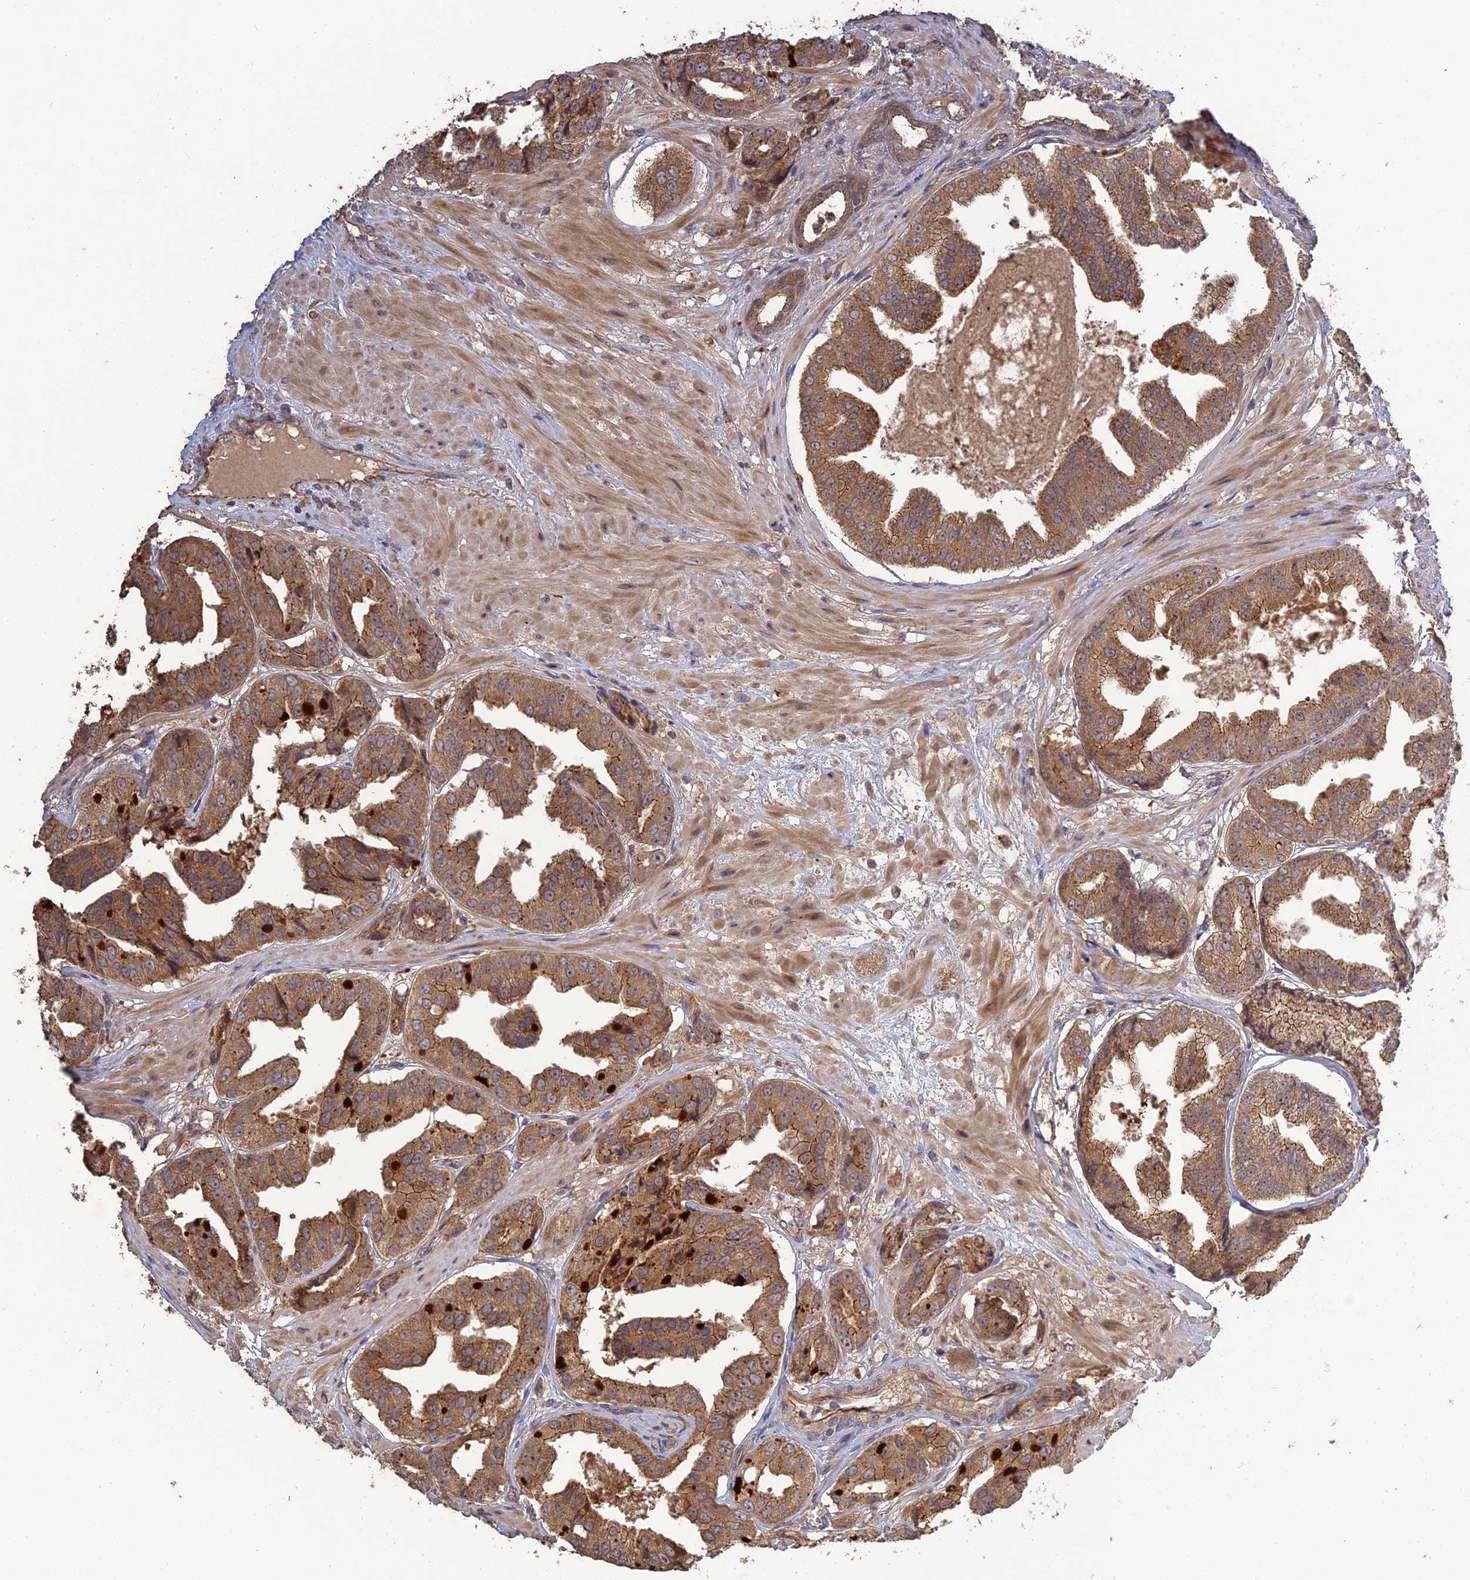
{"staining": {"intensity": "moderate", "quantity": ">75%", "location": "cytoplasmic/membranous"}, "tissue": "prostate cancer", "cell_type": "Tumor cells", "image_type": "cancer", "snomed": [{"axis": "morphology", "description": "Adenocarcinoma, High grade"}, {"axis": "topography", "description": "Prostate"}], "caption": "High-grade adenocarcinoma (prostate) stained with IHC demonstrates moderate cytoplasmic/membranous positivity in about >75% of tumor cells.", "gene": "ARHGAP40", "patient": {"sex": "male", "age": 63}}